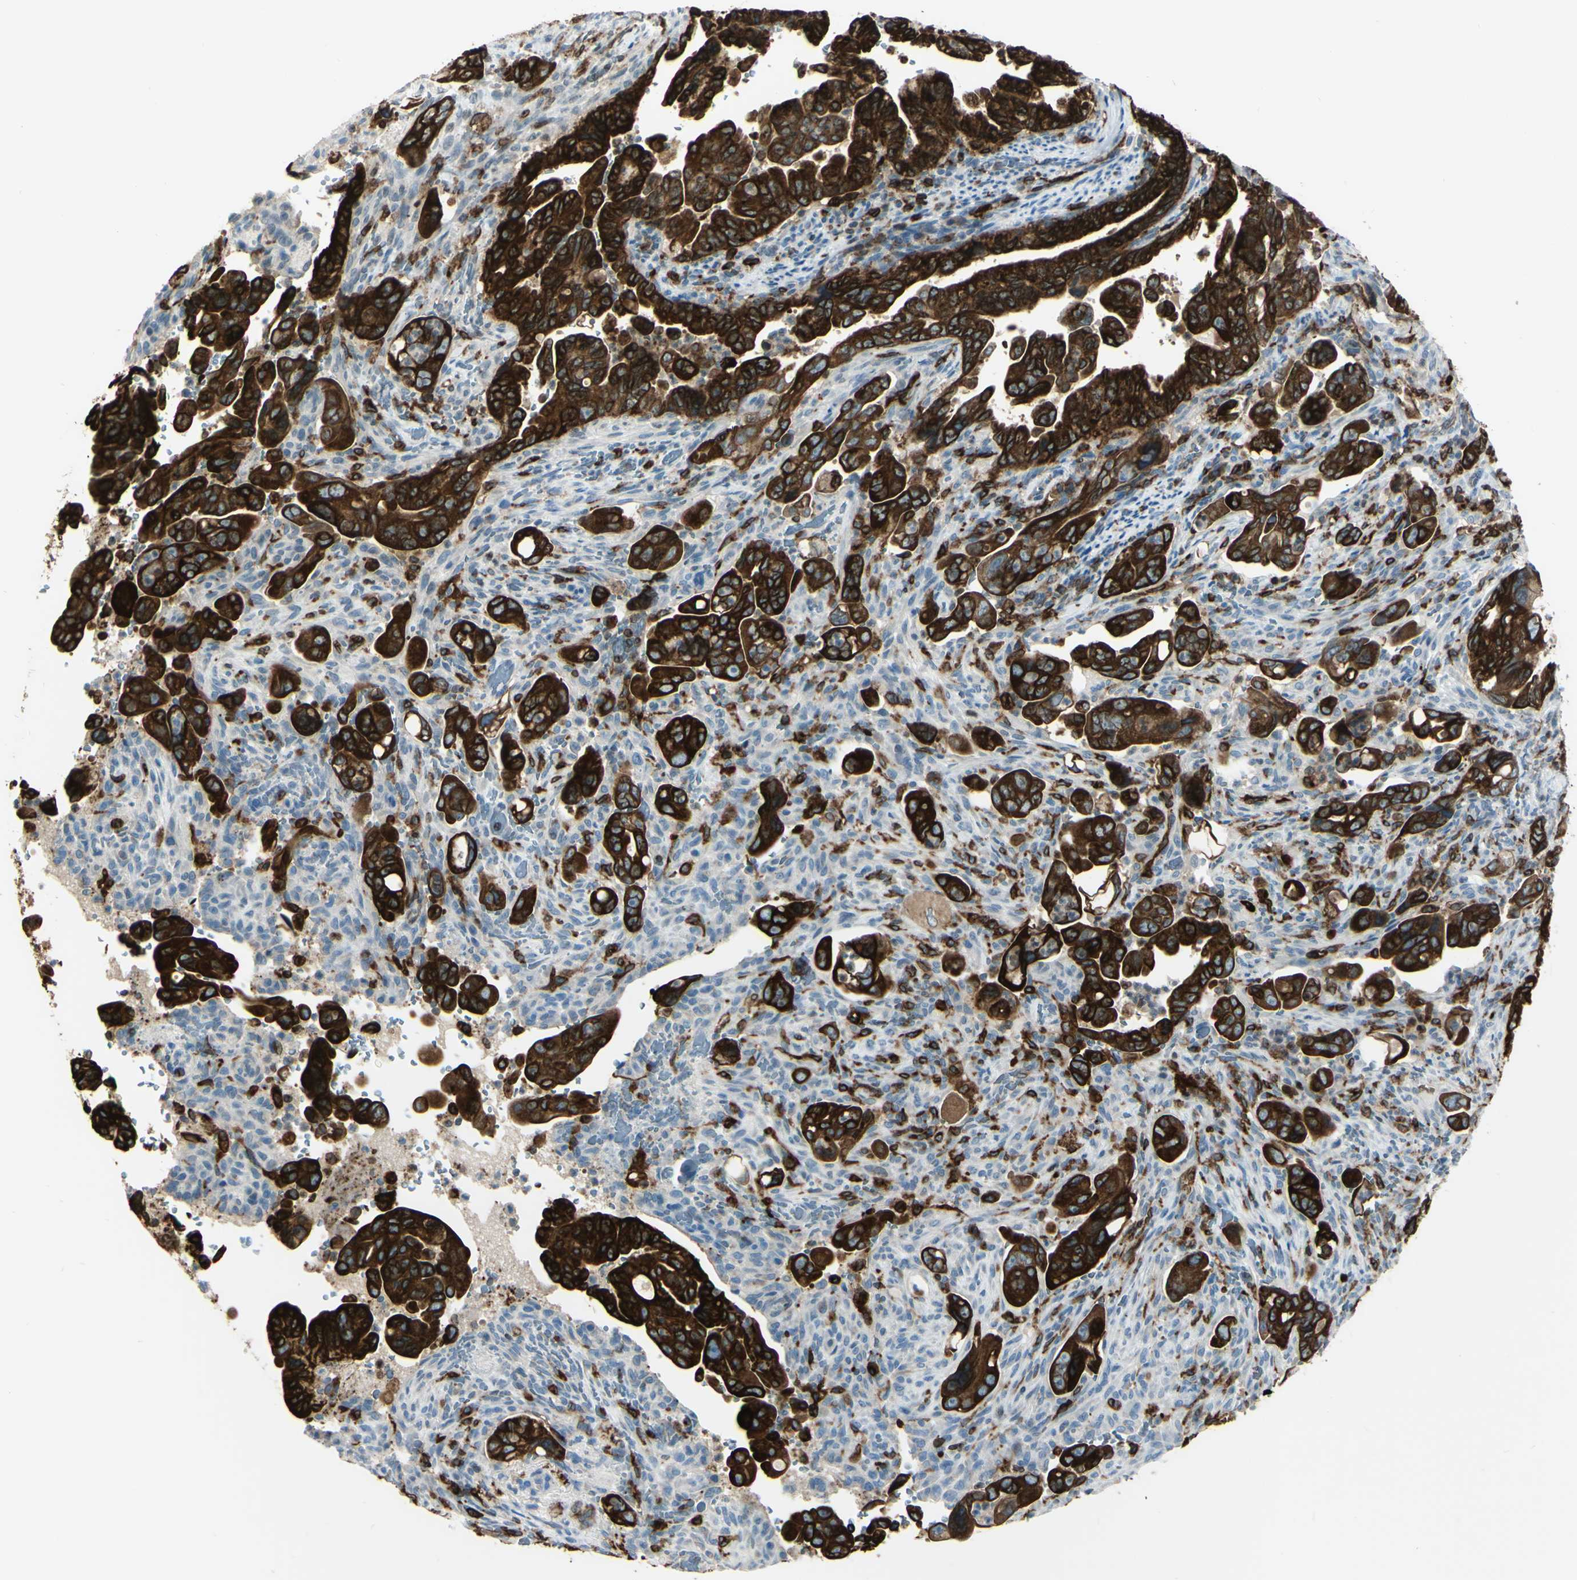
{"staining": {"intensity": "strong", "quantity": ">75%", "location": "cytoplasmic/membranous"}, "tissue": "pancreatic cancer", "cell_type": "Tumor cells", "image_type": "cancer", "snomed": [{"axis": "morphology", "description": "Adenocarcinoma, NOS"}, {"axis": "topography", "description": "Pancreas"}], "caption": "A high-resolution micrograph shows immunohistochemistry staining of adenocarcinoma (pancreatic), which reveals strong cytoplasmic/membranous positivity in about >75% of tumor cells.", "gene": "CD74", "patient": {"sex": "male", "age": 70}}